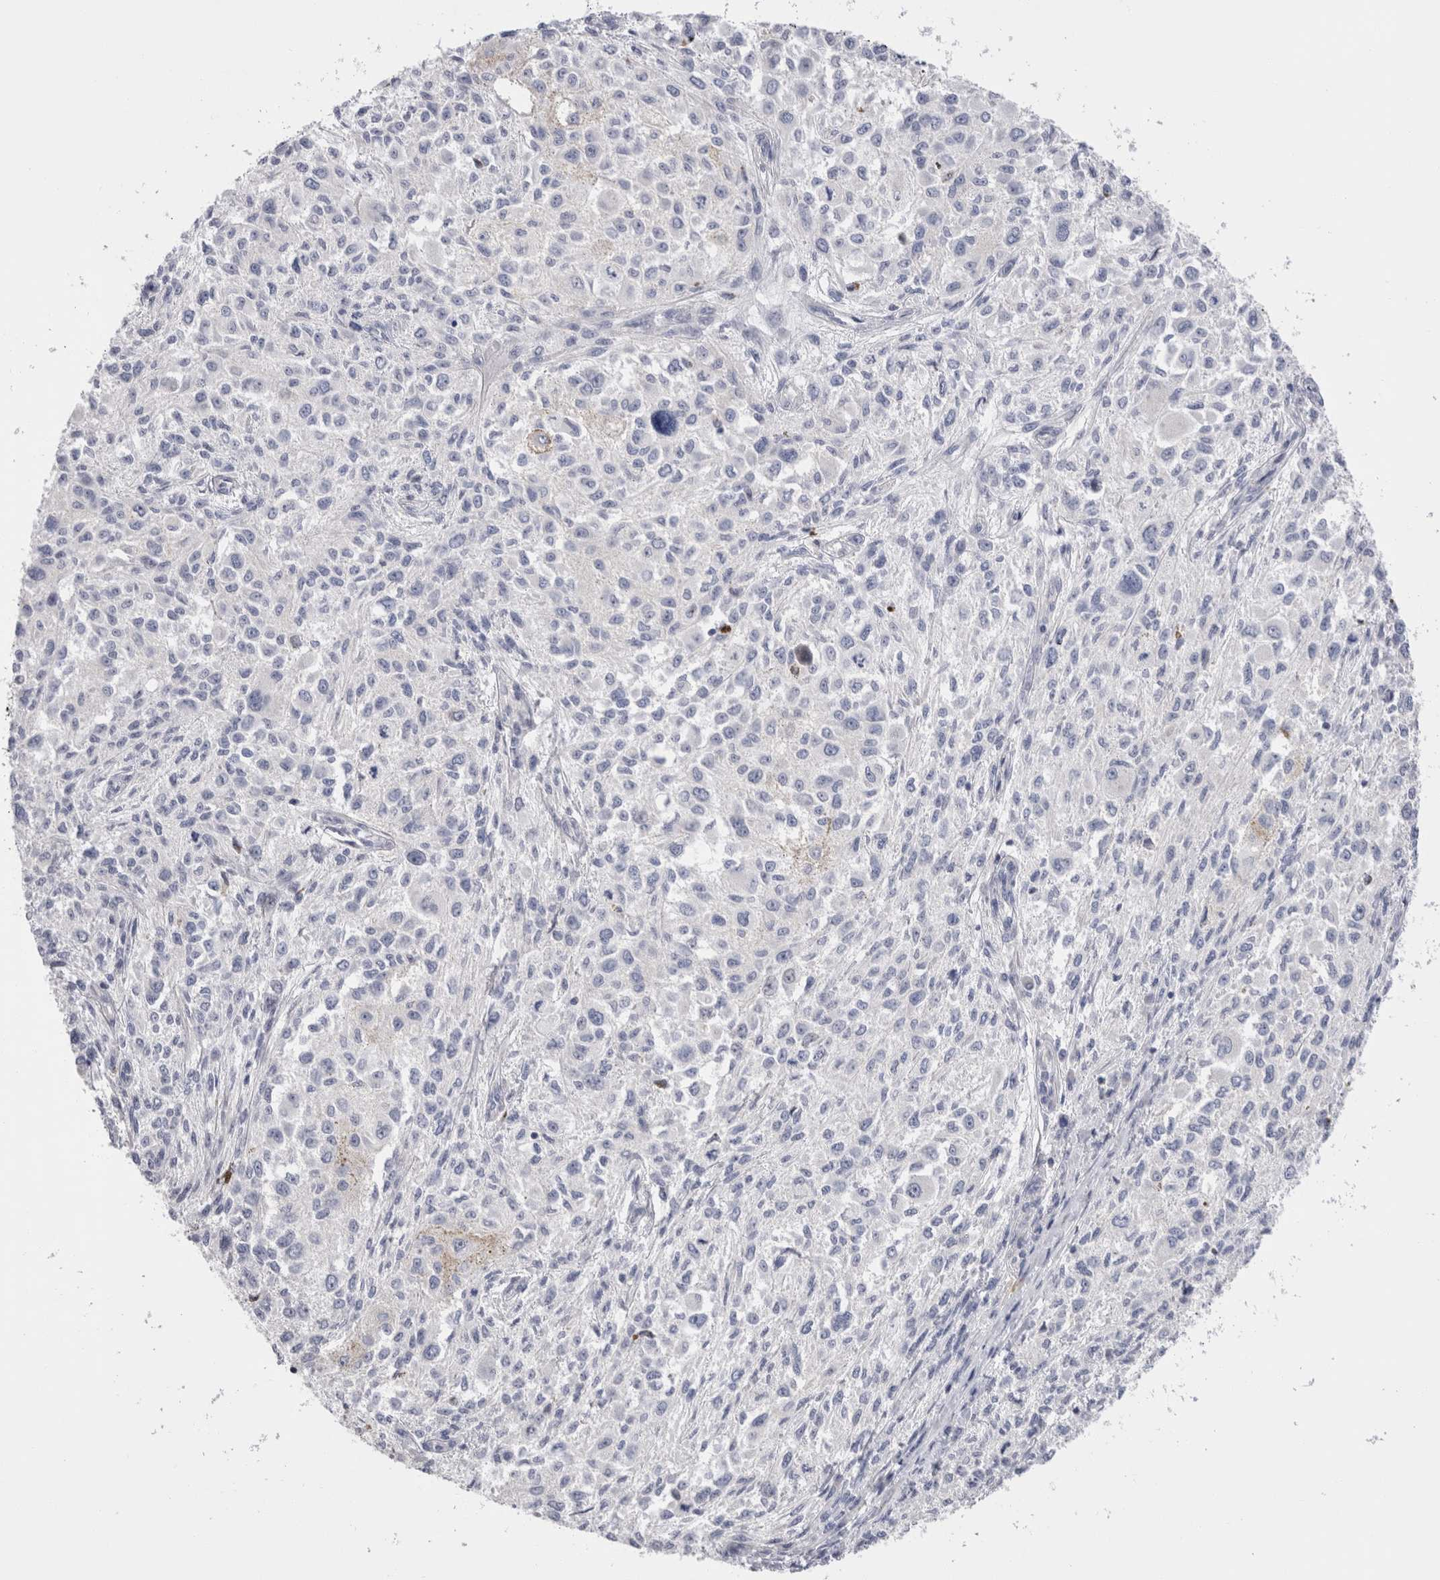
{"staining": {"intensity": "negative", "quantity": "none", "location": "none"}, "tissue": "melanoma", "cell_type": "Tumor cells", "image_type": "cancer", "snomed": [{"axis": "morphology", "description": "Necrosis, NOS"}, {"axis": "morphology", "description": "Malignant melanoma, NOS"}, {"axis": "topography", "description": "Skin"}], "caption": "DAB (3,3'-diaminobenzidine) immunohistochemical staining of melanoma shows no significant expression in tumor cells. (DAB (3,3'-diaminobenzidine) IHC, high magnification).", "gene": "SPINK2", "patient": {"sex": "female", "age": 87}}